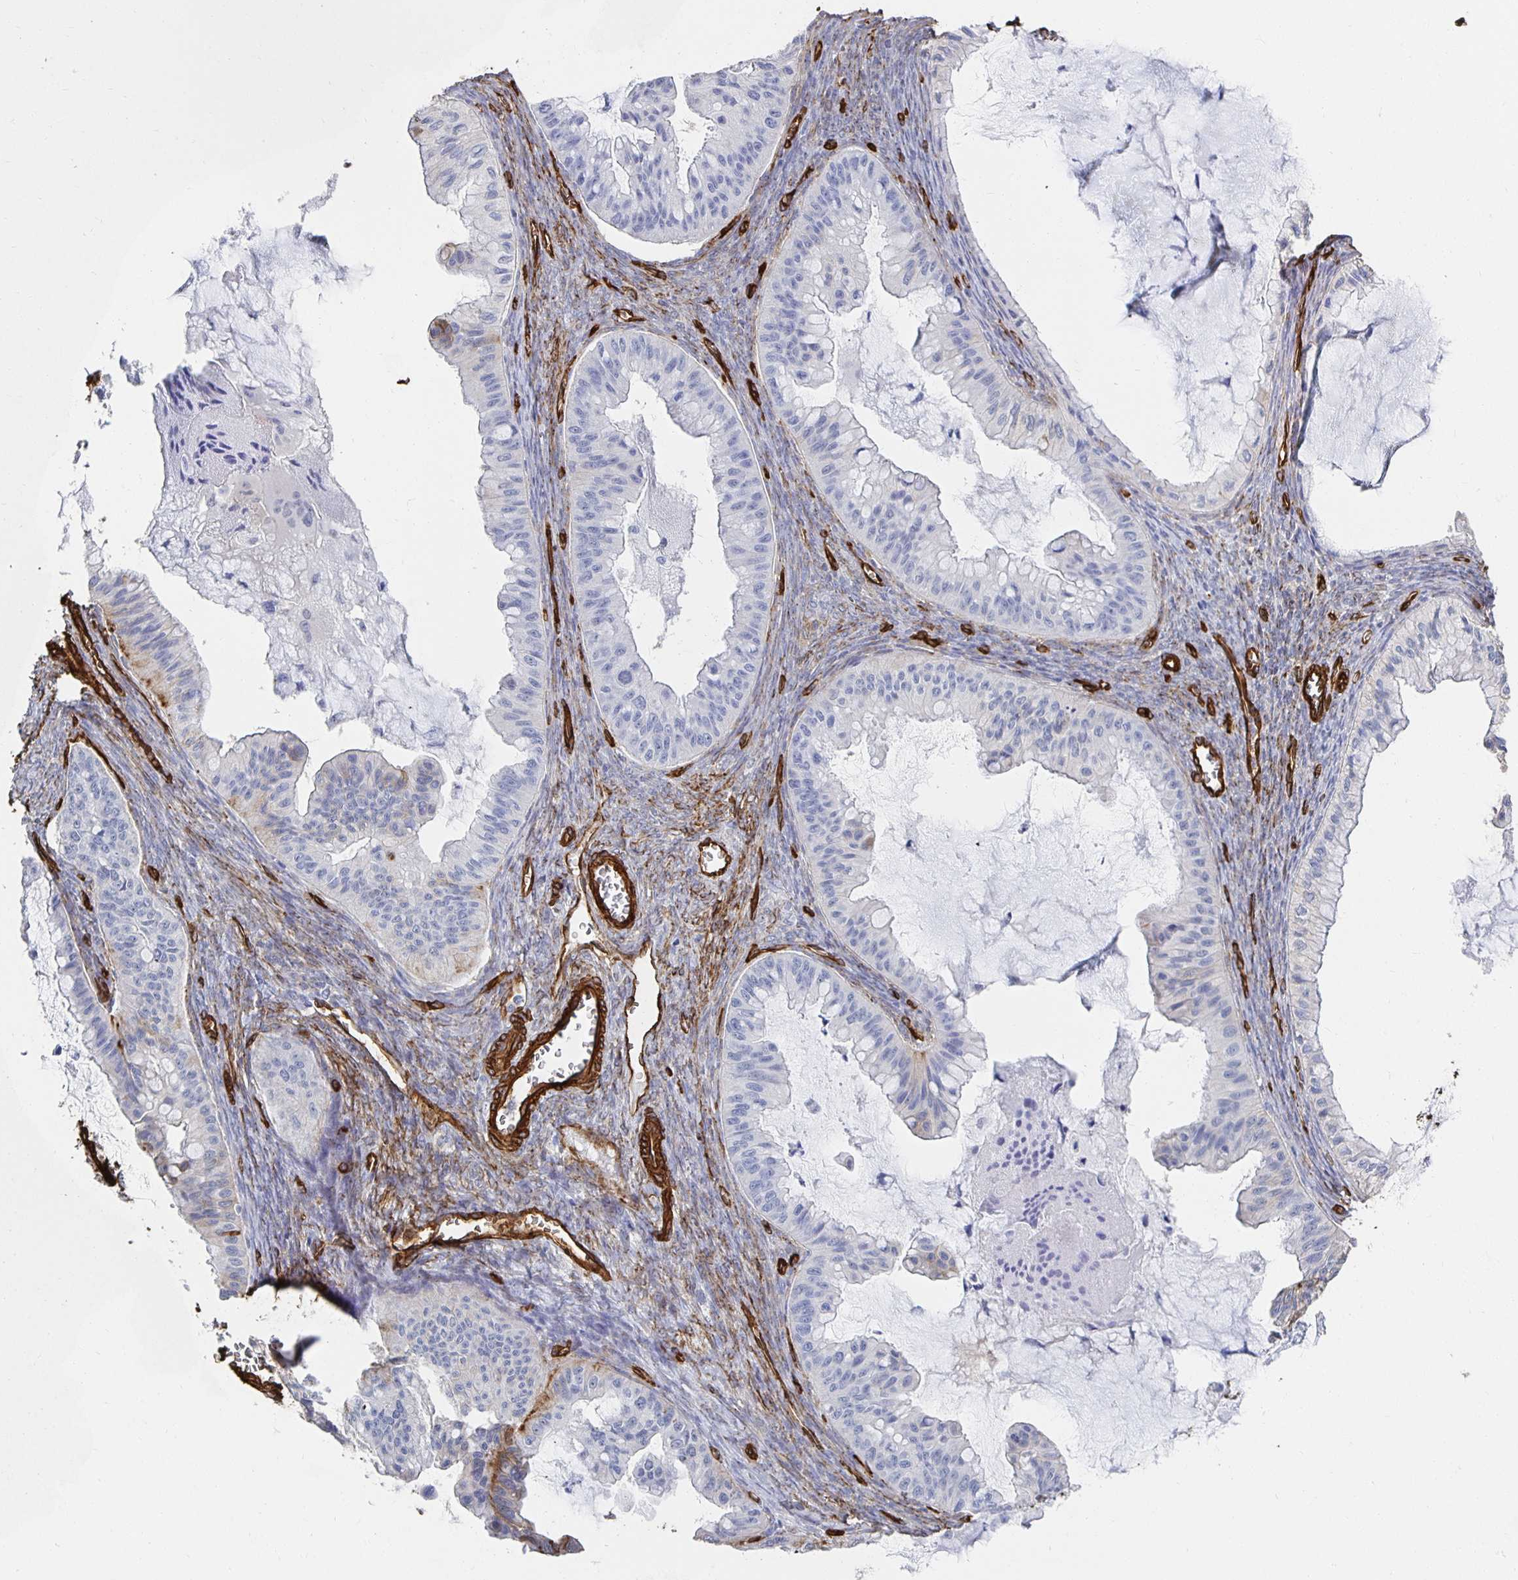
{"staining": {"intensity": "negative", "quantity": "none", "location": "none"}, "tissue": "ovarian cancer", "cell_type": "Tumor cells", "image_type": "cancer", "snomed": [{"axis": "morphology", "description": "Cystadenocarcinoma, mucinous, NOS"}, {"axis": "topography", "description": "Ovary"}], "caption": "Immunohistochemistry (IHC) image of neoplastic tissue: mucinous cystadenocarcinoma (ovarian) stained with DAB (3,3'-diaminobenzidine) demonstrates no significant protein staining in tumor cells.", "gene": "VIPR2", "patient": {"sex": "female", "age": 72}}